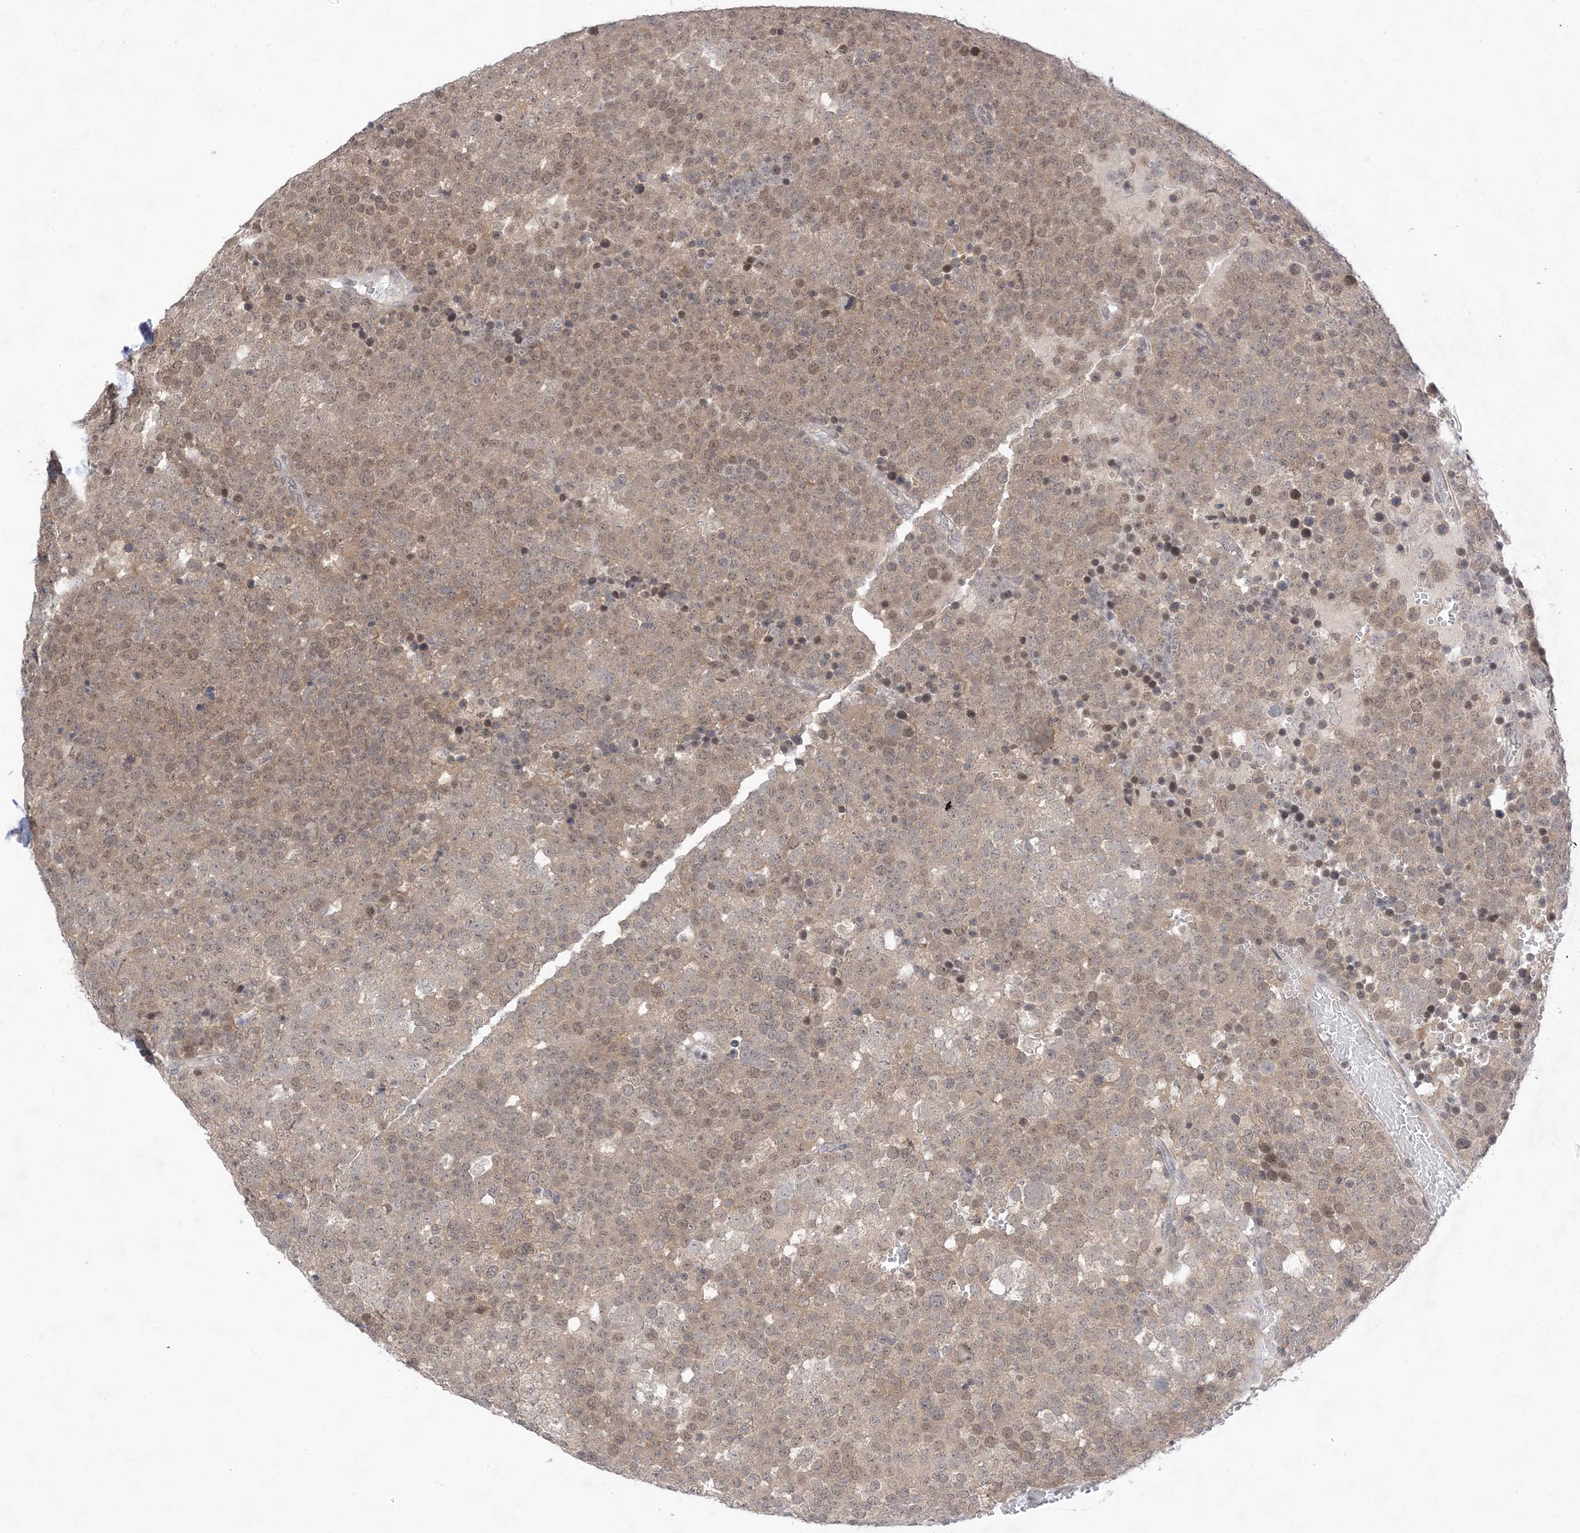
{"staining": {"intensity": "weak", "quantity": ">75%", "location": "cytoplasmic/membranous,nuclear"}, "tissue": "testis cancer", "cell_type": "Tumor cells", "image_type": "cancer", "snomed": [{"axis": "morphology", "description": "Seminoma, NOS"}, {"axis": "topography", "description": "Testis"}], "caption": "Immunohistochemical staining of seminoma (testis) shows low levels of weak cytoplasmic/membranous and nuclear protein expression in about >75% of tumor cells.", "gene": "RANBP9", "patient": {"sex": "male", "age": 71}}